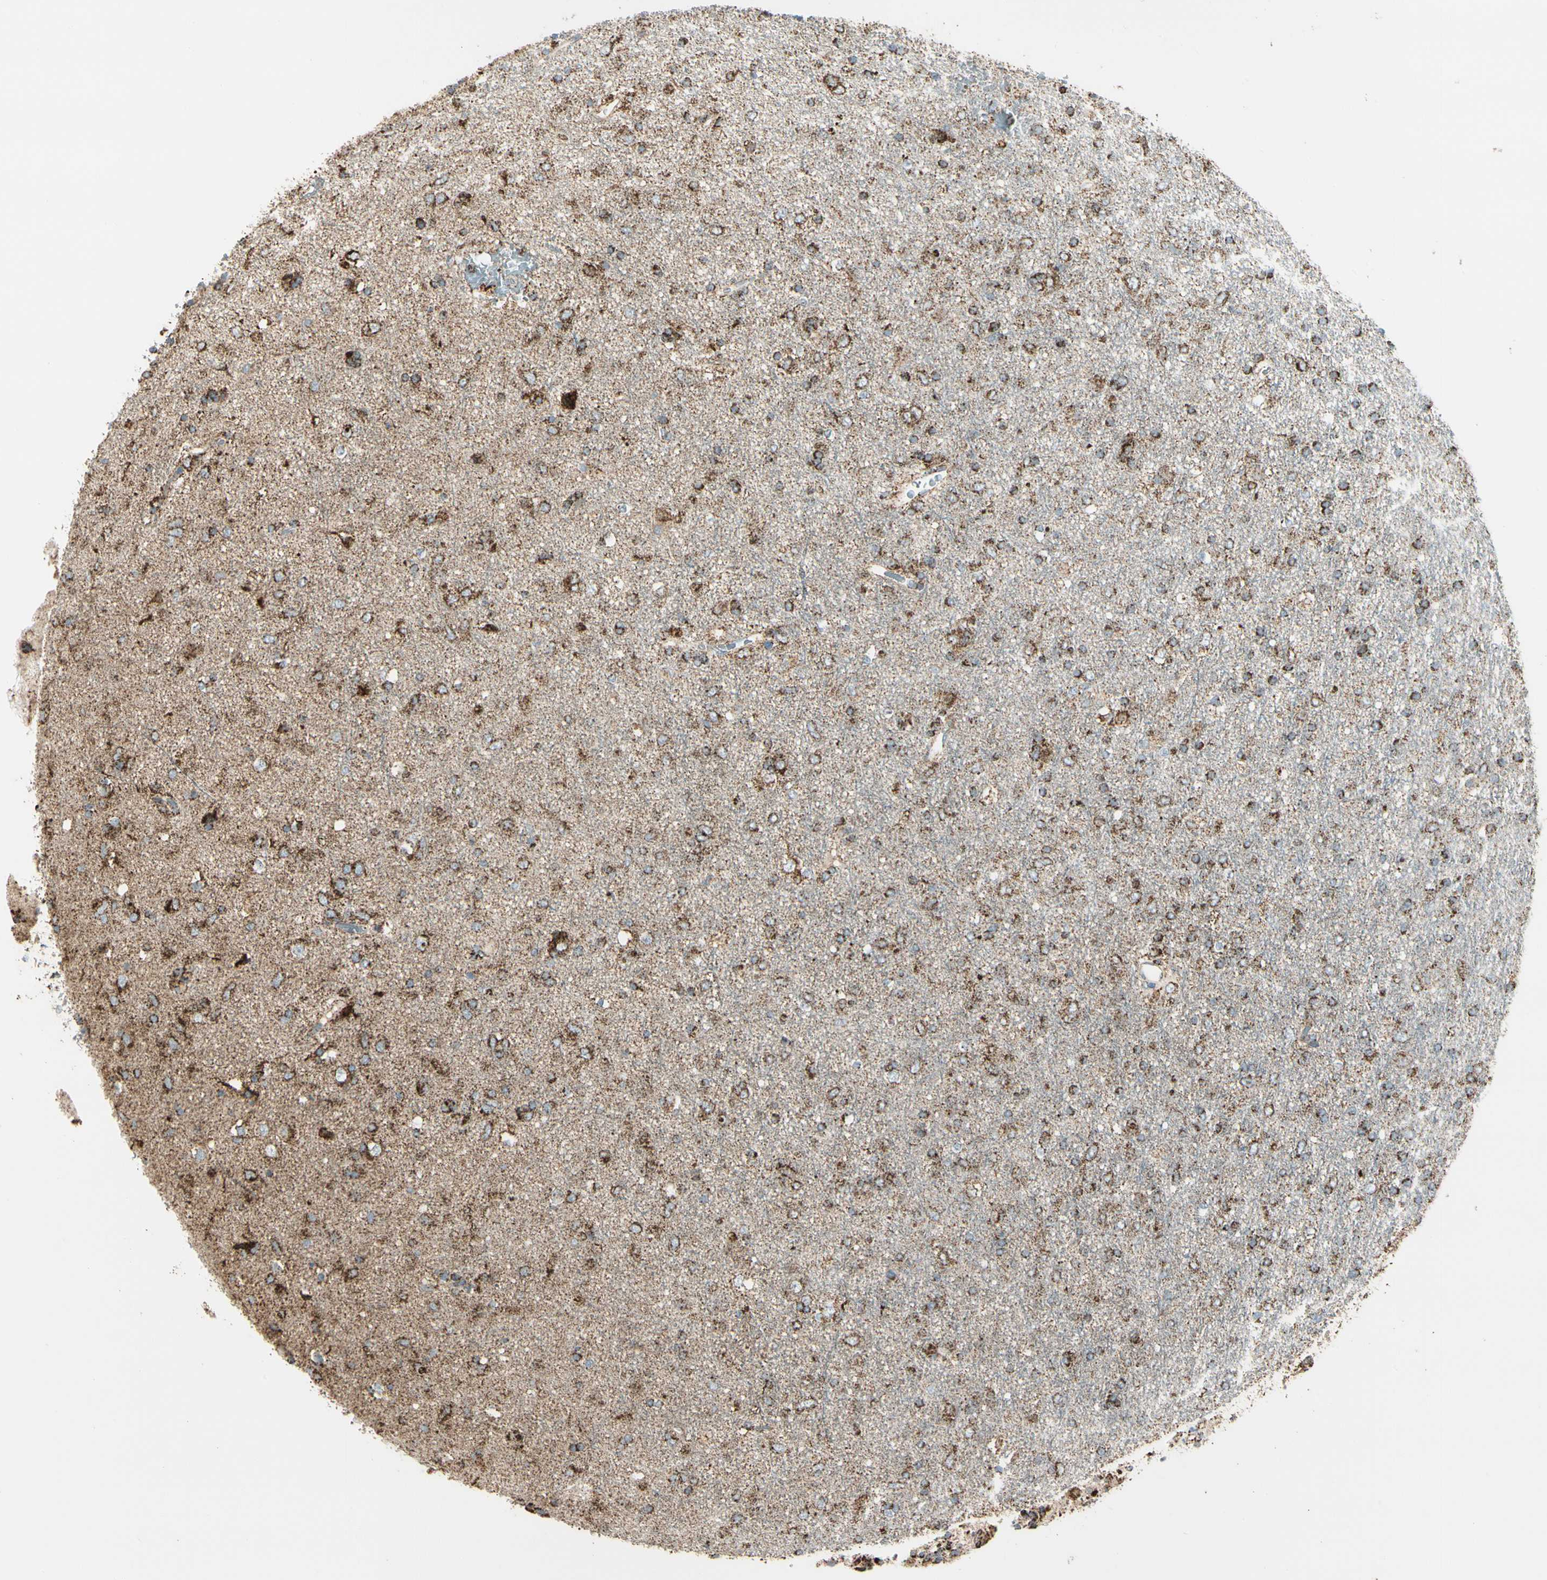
{"staining": {"intensity": "moderate", "quantity": ">75%", "location": "cytoplasmic/membranous"}, "tissue": "glioma", "cell_type": "Tumor cells", "image_type": "cancer", "snomed": [{"axis": "morphology", "description": "Glioma, malignant, Low grade"}, {"axis": "topography", "description": "Brain"}], "caption": "Immunohistochemistry (IHC) histopathology image of malignant glioma (low-grade) stained for a protein (brown), which demonstrates medium levels of moderate cytoplasmic/membranous positivity in about >75% of tumor cells.", "gene": "ME2", "patient": {"sex": "male", "age": 77}}